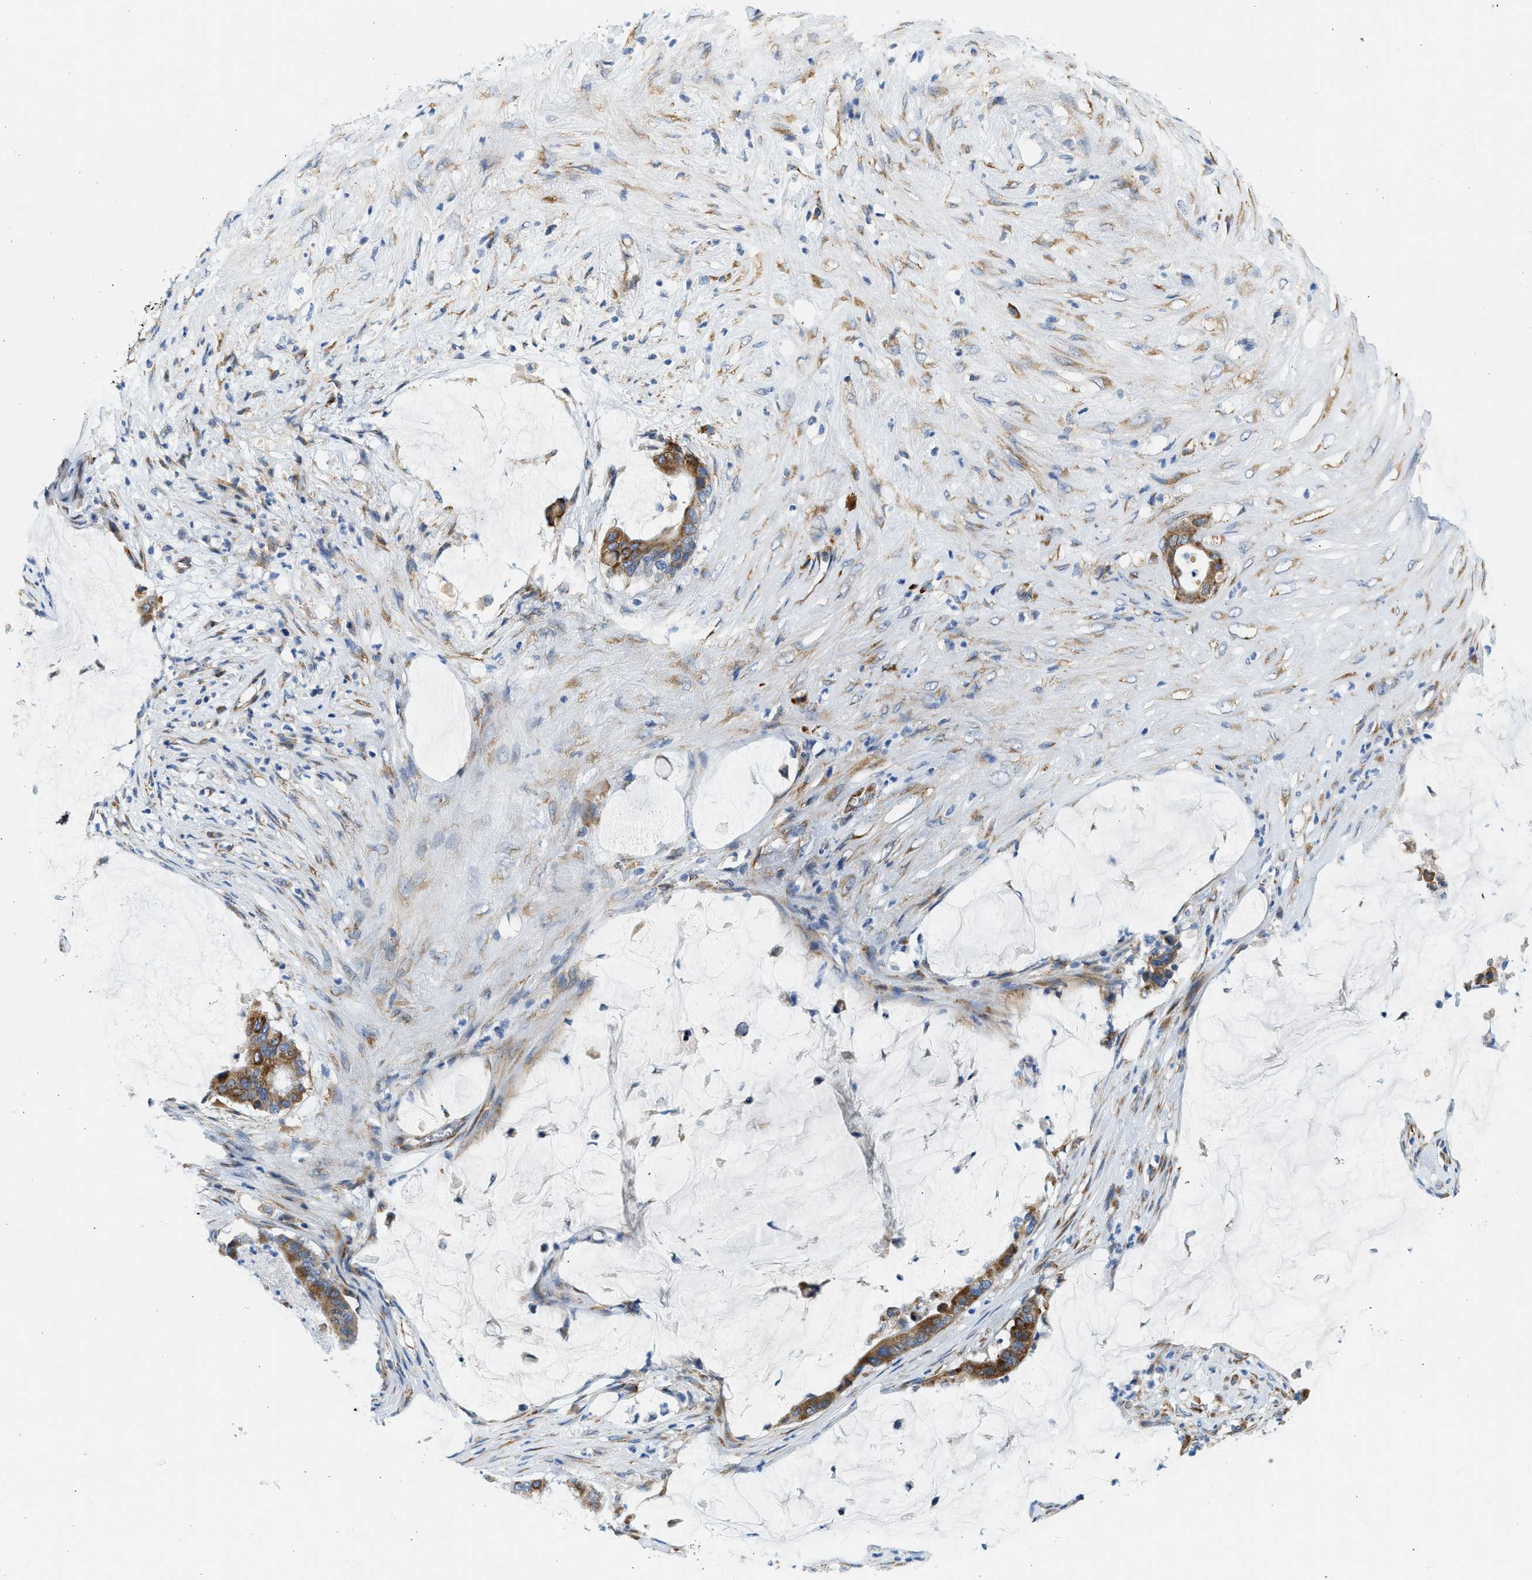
{"staining": {"intensity": "moderate", "quantity": ">75%", "location": "cytoplasmic/membranous"}, "tissue": "pancreatic cancer", "cell_type": "Tumor cells", "image_type": "cancer", "snomed": [{"axis": "morphology", "description": "Adenocarcinoma, NOS"}, {"axis": "topography", "description": "Pancreas"}], "caption": "The immunohistochemical stain highlights moderate cytoplasmic/membranous expression in tumor cells of pancreatic cancer (adenocarcinoma) tissue.", "gene": "CNTN6", "patient": {"sex": "male", "age": 41}}